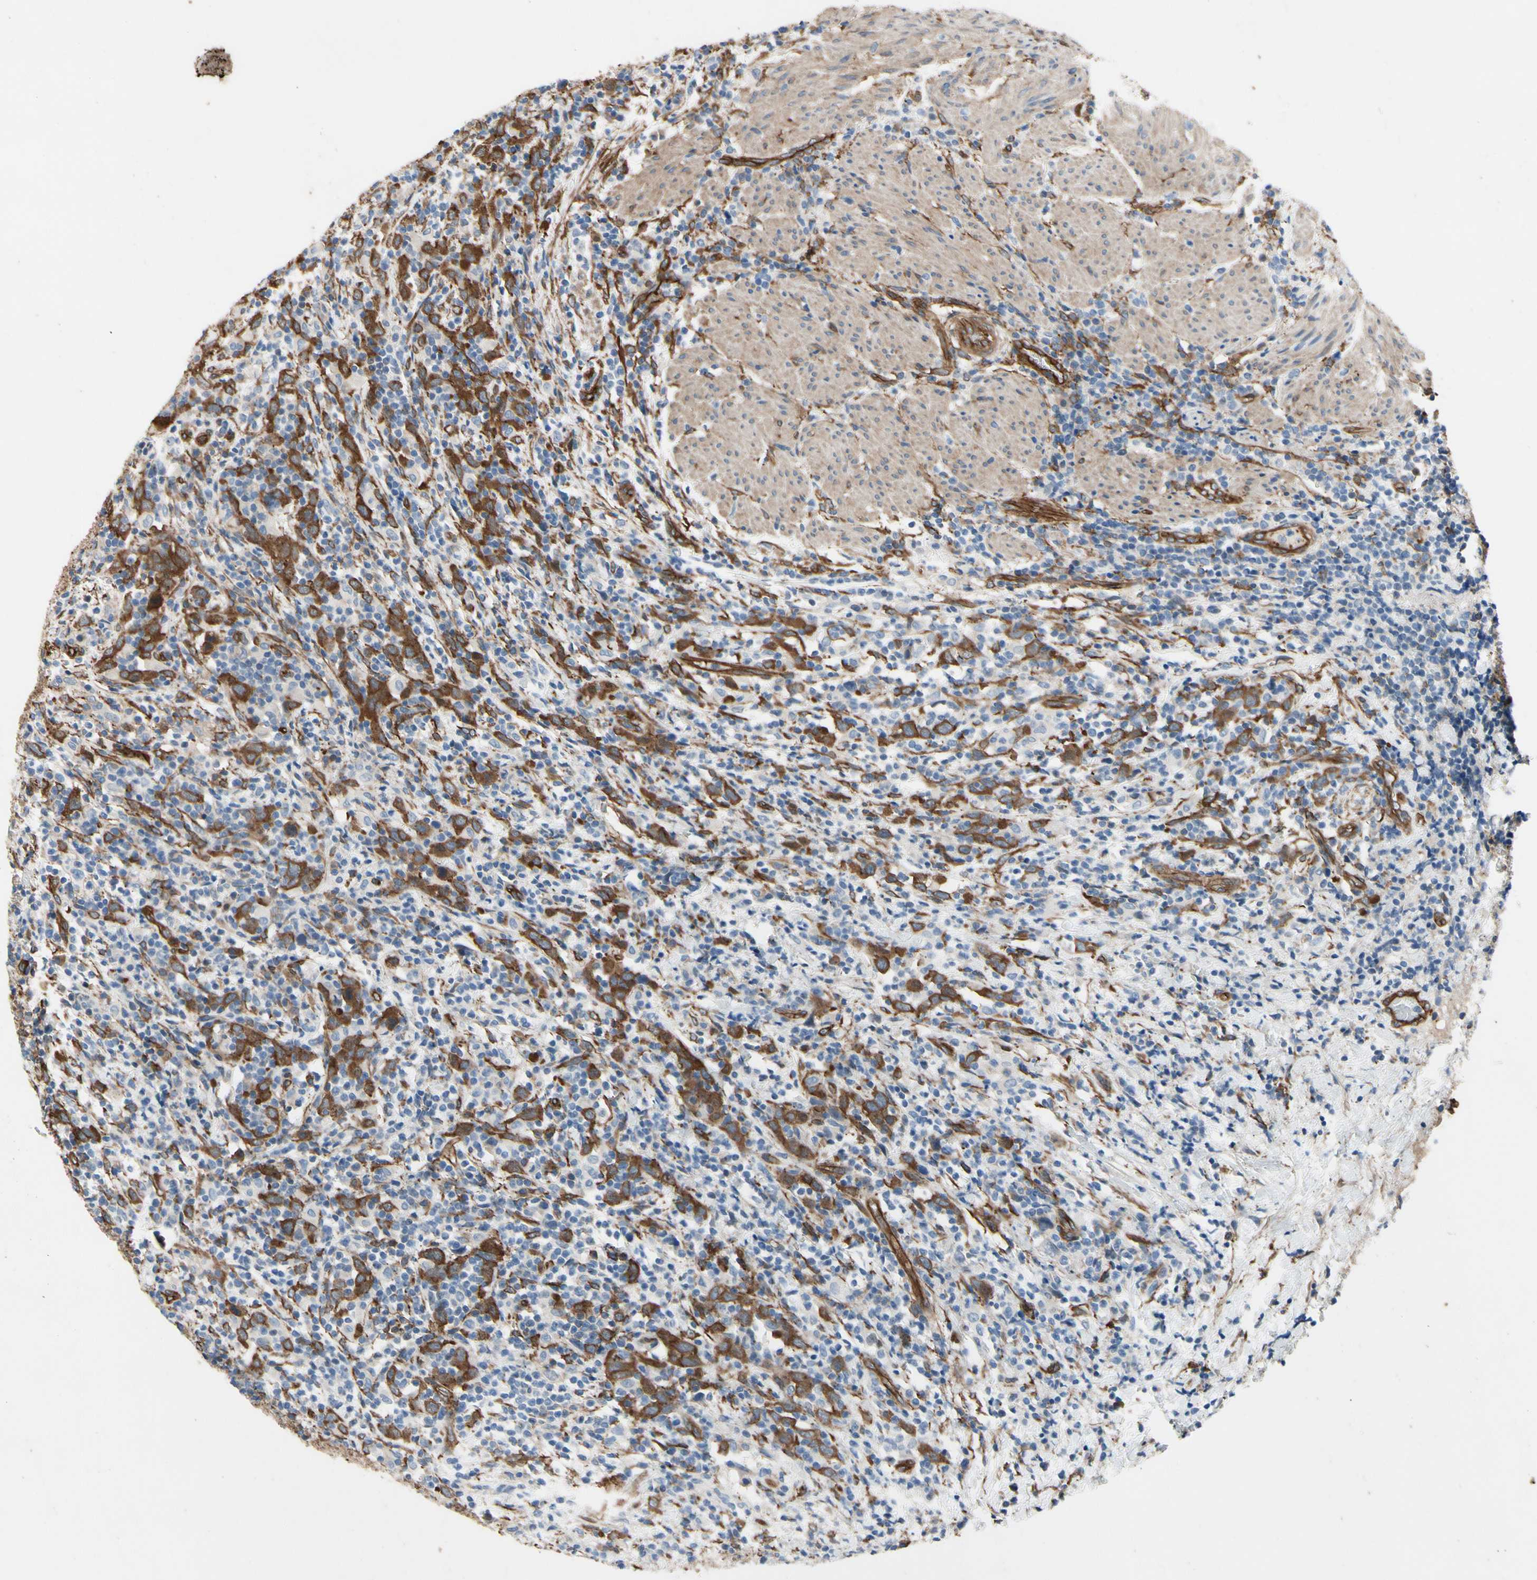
{"staining": {"intensity": "moderate", "quantity": "25%-75%", "location": "cytoplasmic/membranous"}, "tissue": "urothelial cancer", "cell_type": "Tumor cells", "image_type": "cancer", "snomed": [{"axis": "morphology", "description": "Urothelial carcinoma, High grade"}, {"axis": "topography", "description": "Urinary bladder"}], "caption": "Urothelial carcinoma (high-grade) was stained to show a protein in brown. There is medium levels of moderate cytoplasmic/membranous staining in about 25%-75% of tumor cells. Nuclei are stained in blue.", "gene": "CTTNBP2", "patient": {"sex": "male", "age": 61}}